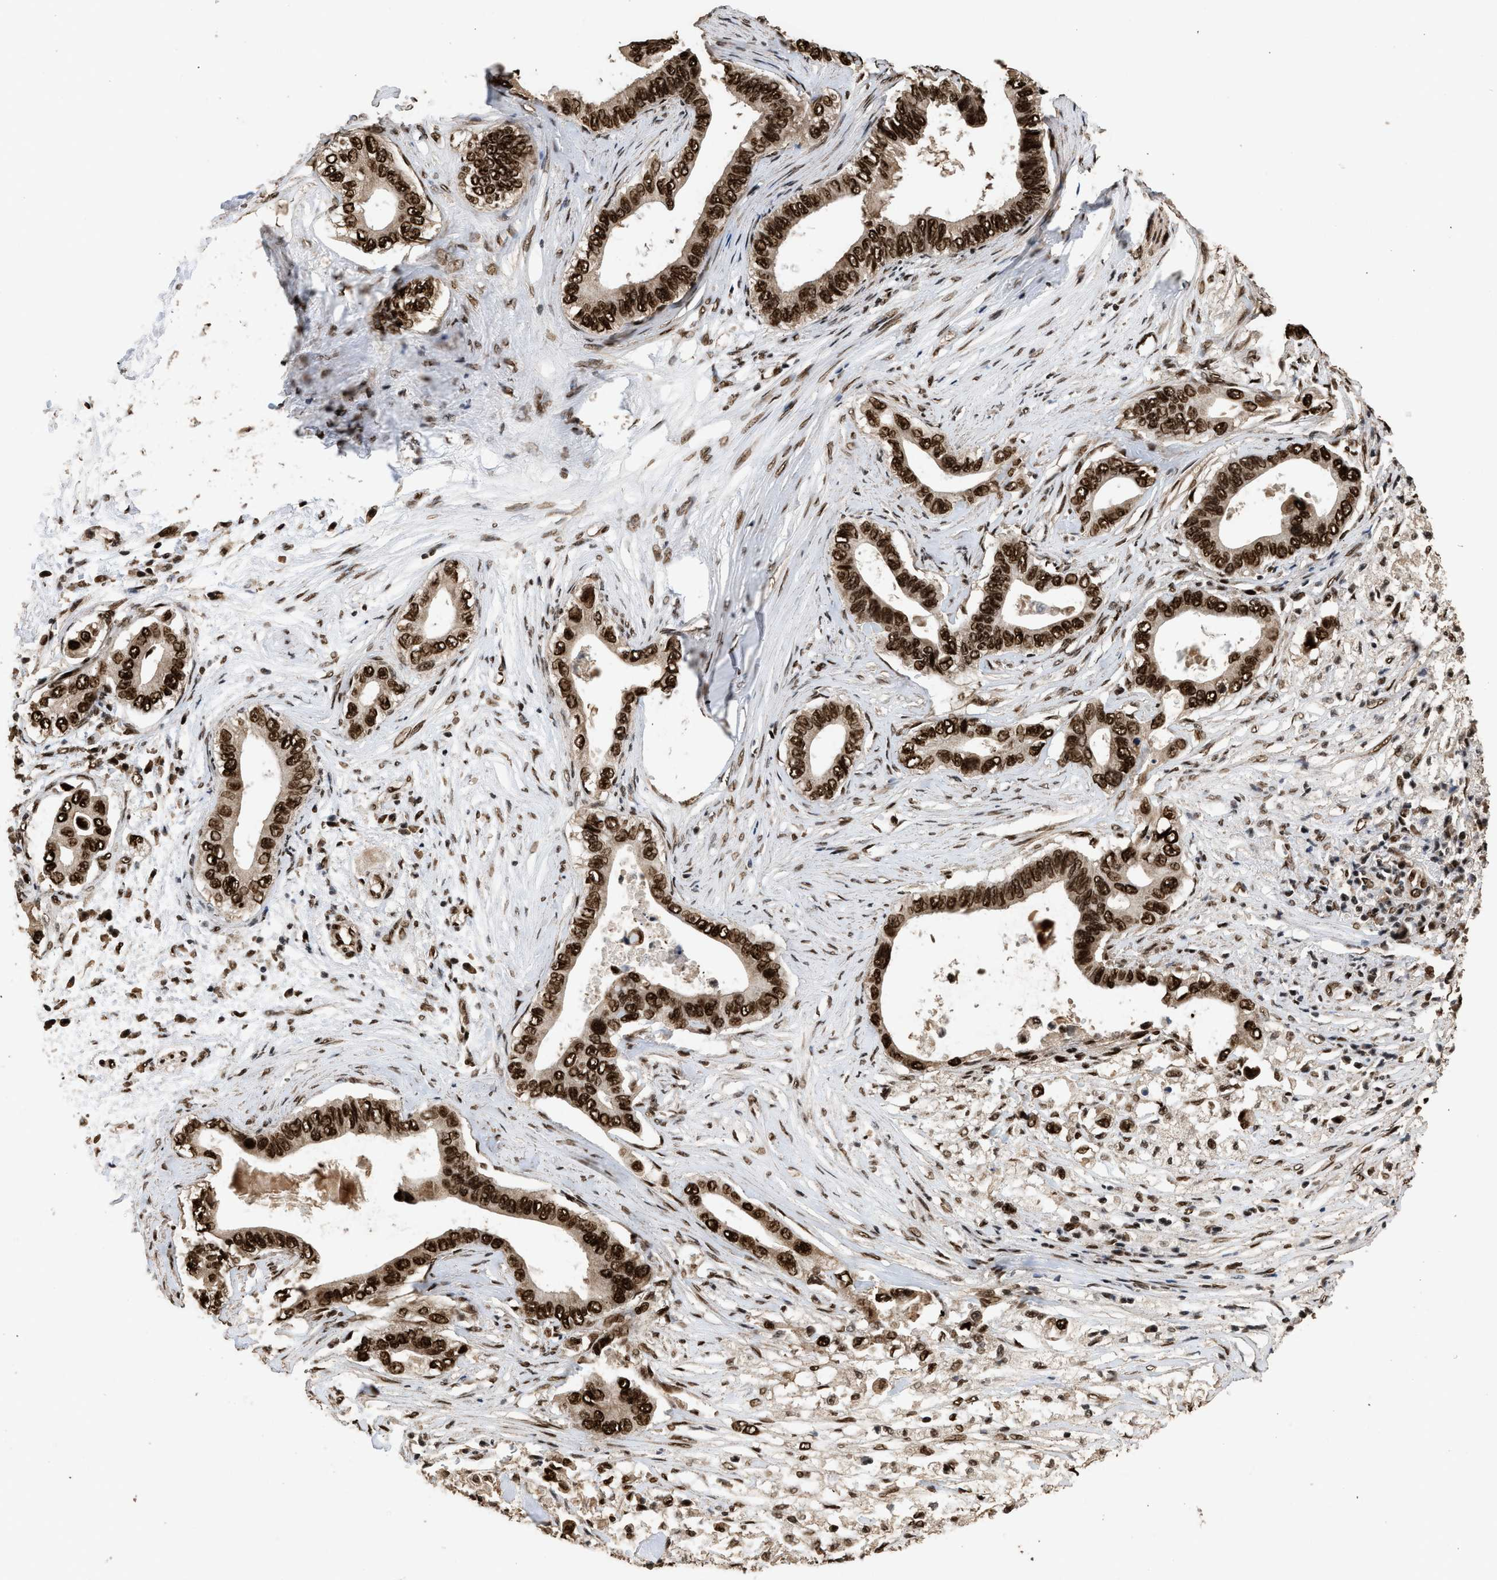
{"staining": {"intensity": "strong", "quantity": ">75%", "location": "nuclear"}, "tissue": "pancreatic cancer", "cell_type": "Tumor cells", "image_type": "cancer", "snomed": [{"axis": "morphology", "description": "Adenocarcinoma, NOS"}, {"axis": "topography", "description": "Pancreas"}], "caption": "This photomicrograph exhibits pancreatic adenocarcinoma stained with immunohistochemistry (IHC) to label a protein in brown. The nuclear of tumor cells show strong positivity for the protein. Nuclei are counter-stained blue.", "gene": "PPP4R3B", "patient": {"sex": "male", "age": 77}}